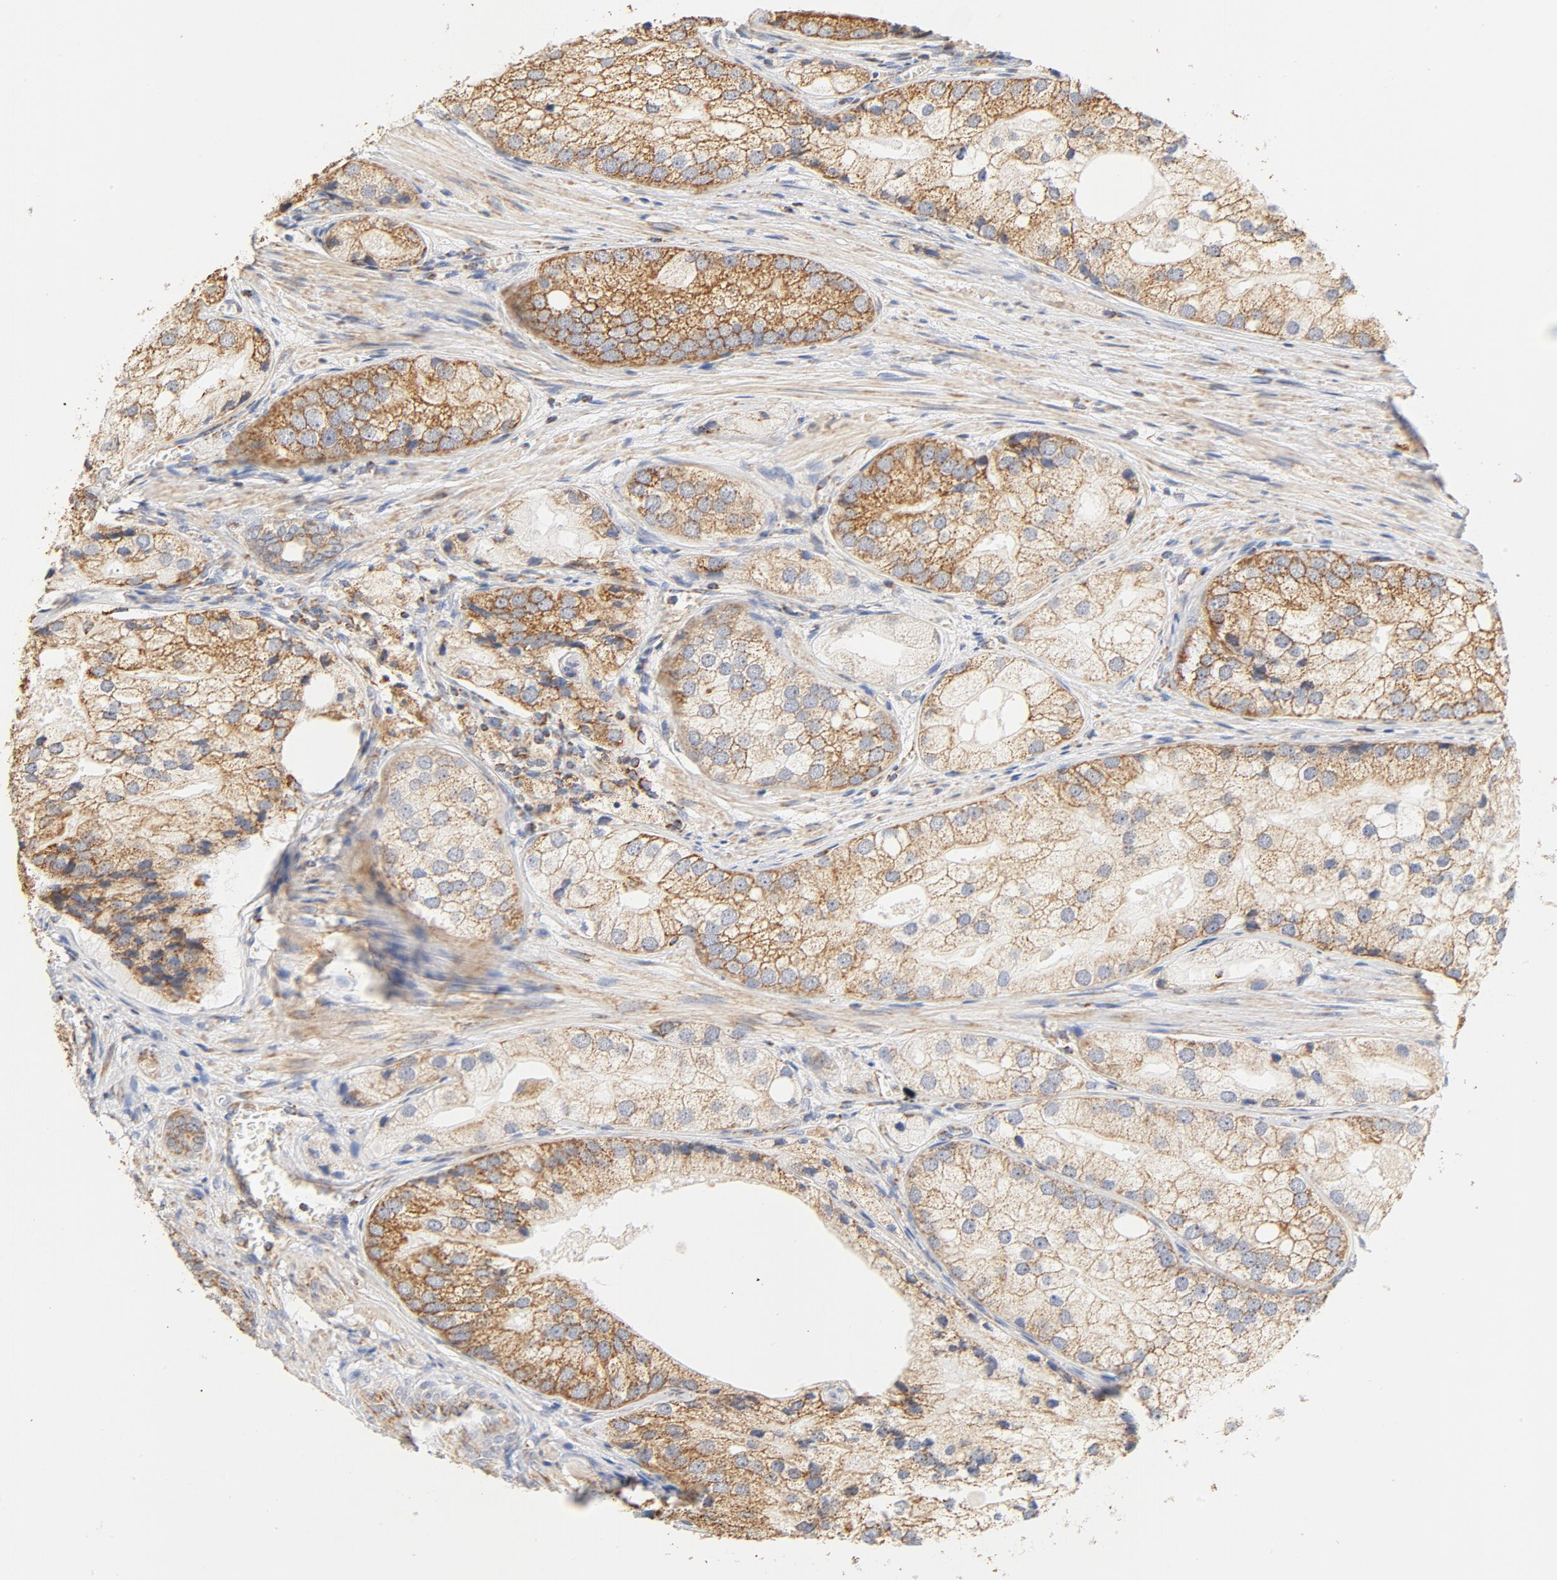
{"staining": {"intensity": "moderate", "quantity": ">75%", "location": "cytoplasmic/membranous"}, "tissue": "prostate cancer", "cell_type": "Tumor cells", "image_type": "cancer", "snomed": [{"axis": "morphology", "description": "Adenocarcinoma, Low grade"}, {"axis": "topography", "description": "Prostate"}], "caption": "High-power microscopy captured an IHC histopathology image of prostate cancer, revealing moderate cytoplasmic/membranous staining in approximately >75% of tumor cells.", "gene": "COX4I1", "patient": {"sex": "male", "age": 69}}